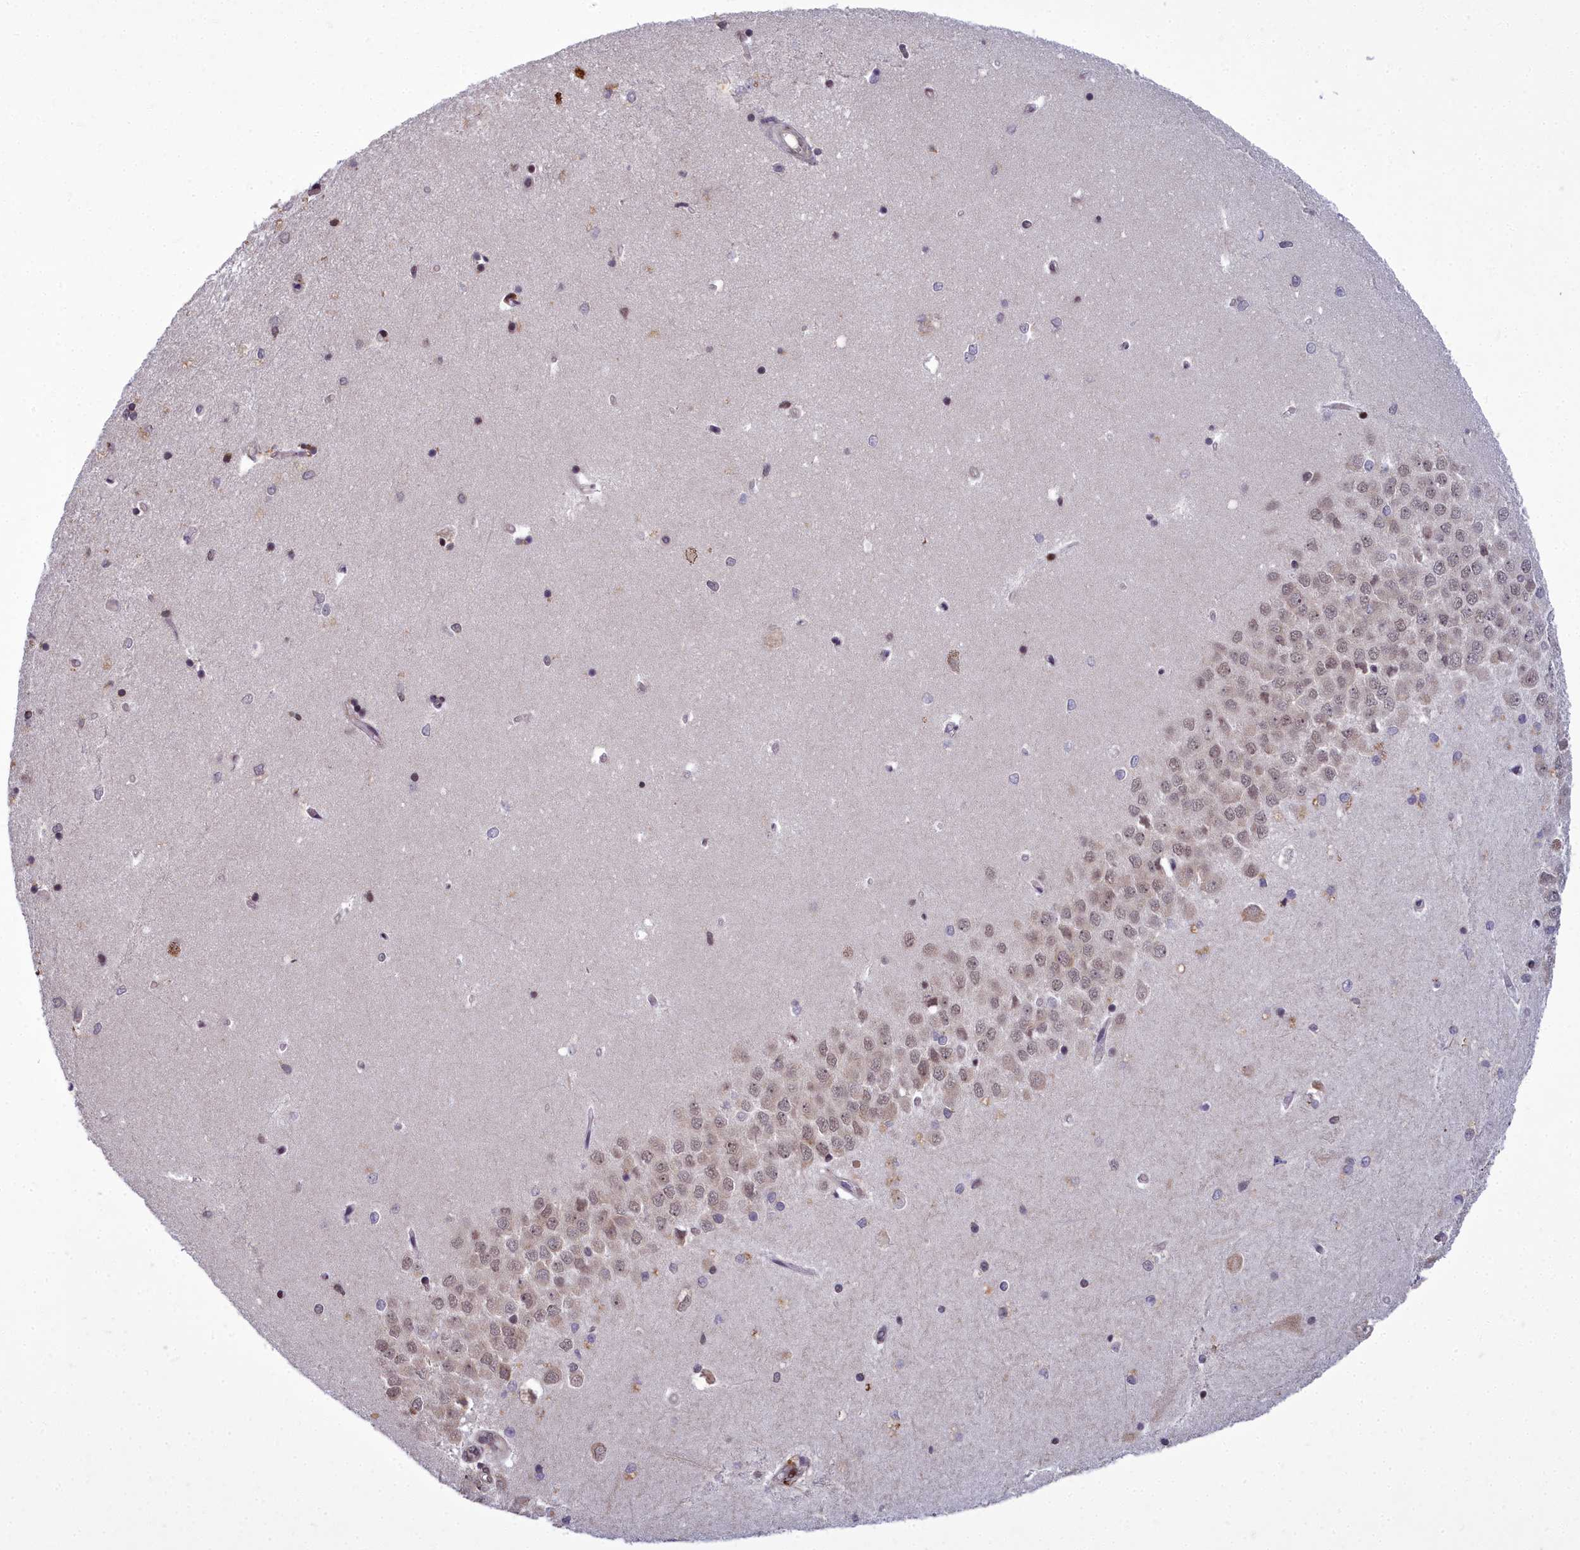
{"staining": {"intensity": "moderate", "quantity": "<25%", "location": "cytoplasmic/membranous,nuclear"}, "tissue": "hippocampus", "cell_type": "Glial cells", "image_type": "normal", "snomed": [{"axis": "morphology", "description": "Normal tissue, NOS"}, {"axis": "topography", "description": "Hippocampus"}], "caption": "Immunohistochemical staining of unremarkable human hippocampus reveals <25% levels of moderate cytoplasmic/membranous,nuclear protein positivity in about <25% of glial cells.", "gene": "GMEB1", "patient": {"sex": "male", "age": 45}}